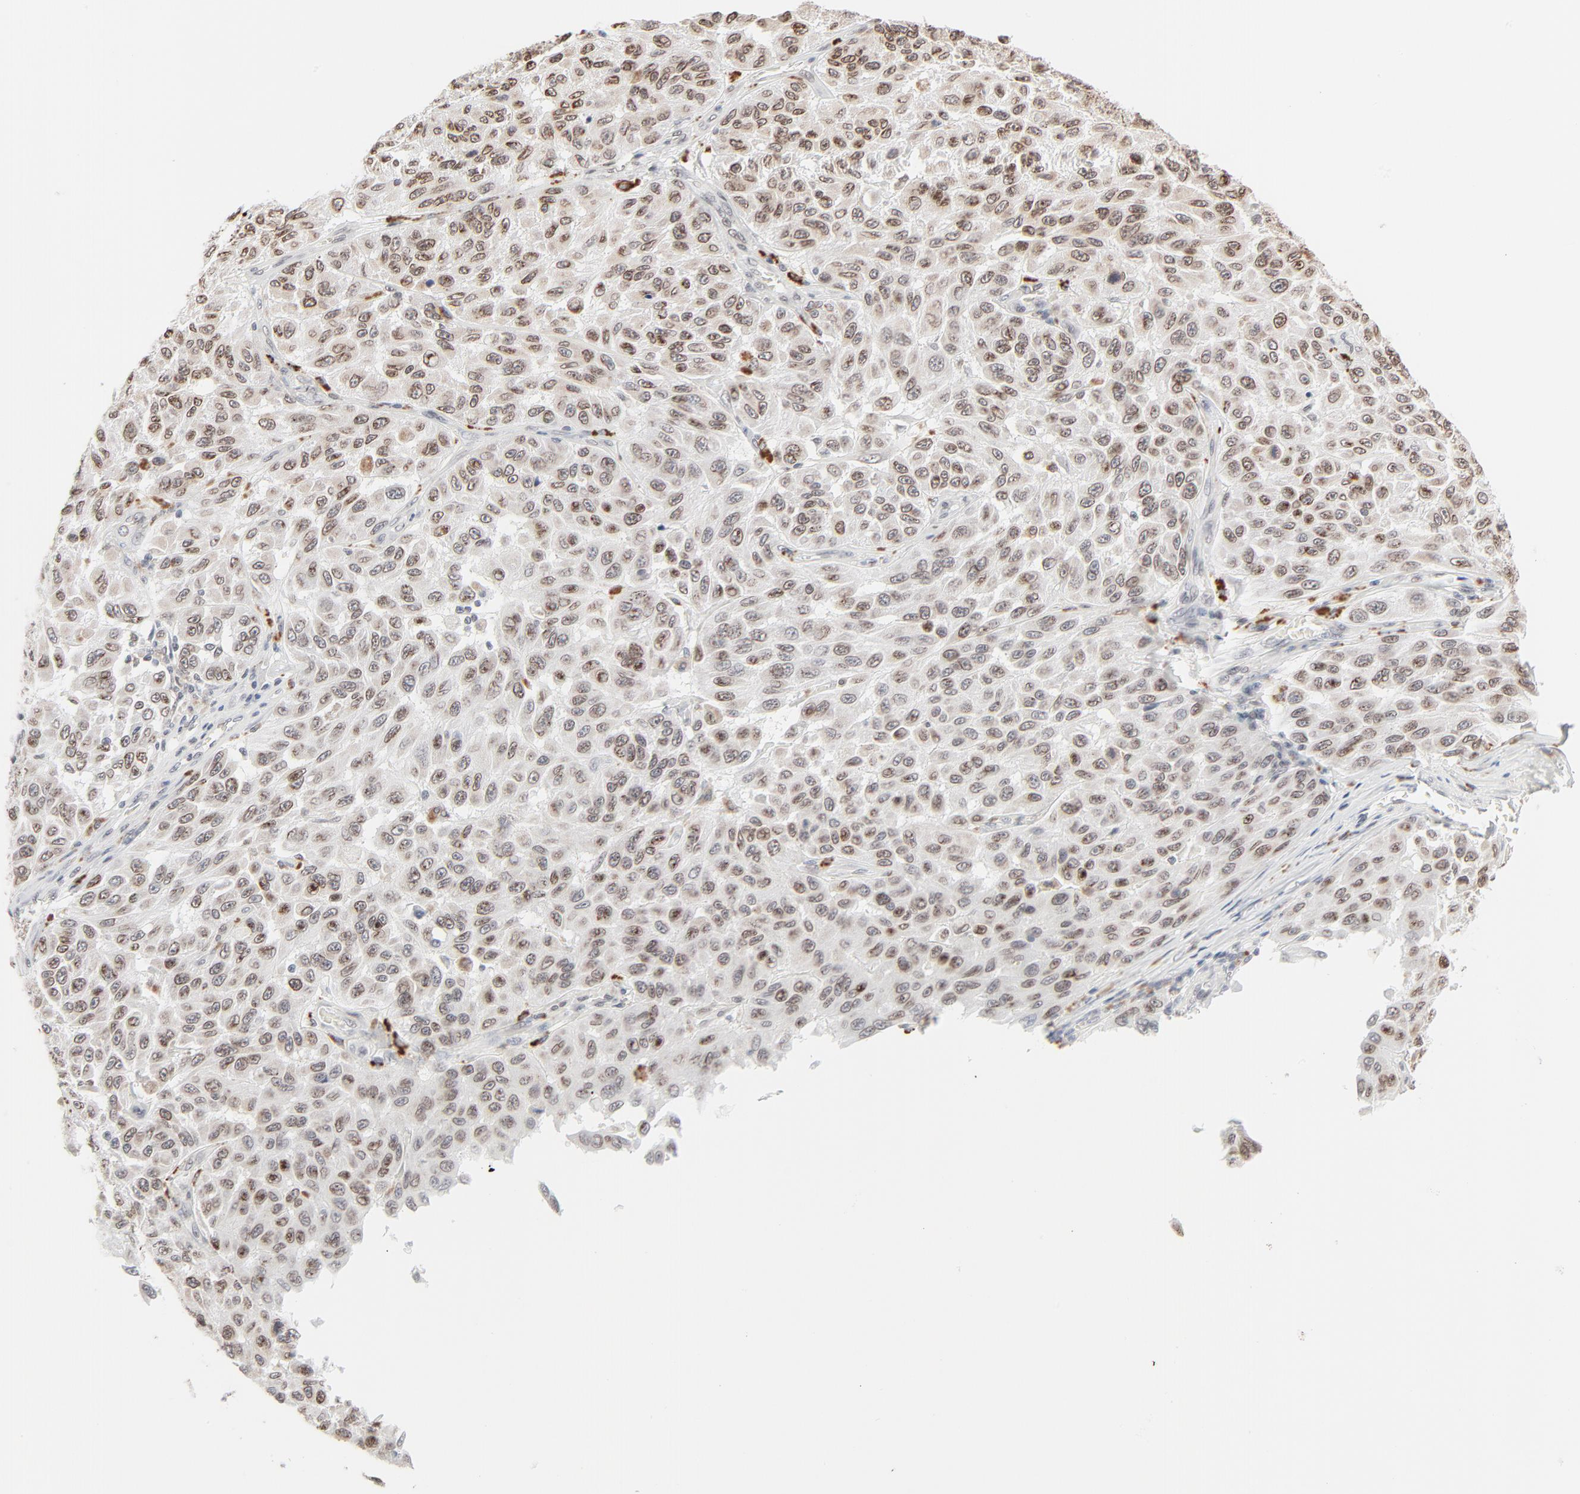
{"staining": {"intensity": "moderate", "quantity": "25%-75%", "location": "cytoplasmic/membranous,nuclear"}, "tissue": "melanoma", "cell_type": "Tumor cells", "image_type": "cancer", "snomed": [{"axis": "morphology", "description": "Malignant melanoma, NOS"}, {"axis": "topography", "description": "Skin"}], "caption": "Brown immunohistochemical staining in melanoma exhibits moderate cytoplasmic/membranous and nuclear staining in about 25%-75% of tumor cells.", "gene": "MAD1L1", "patient": {"sex": "male", "age": 30}}